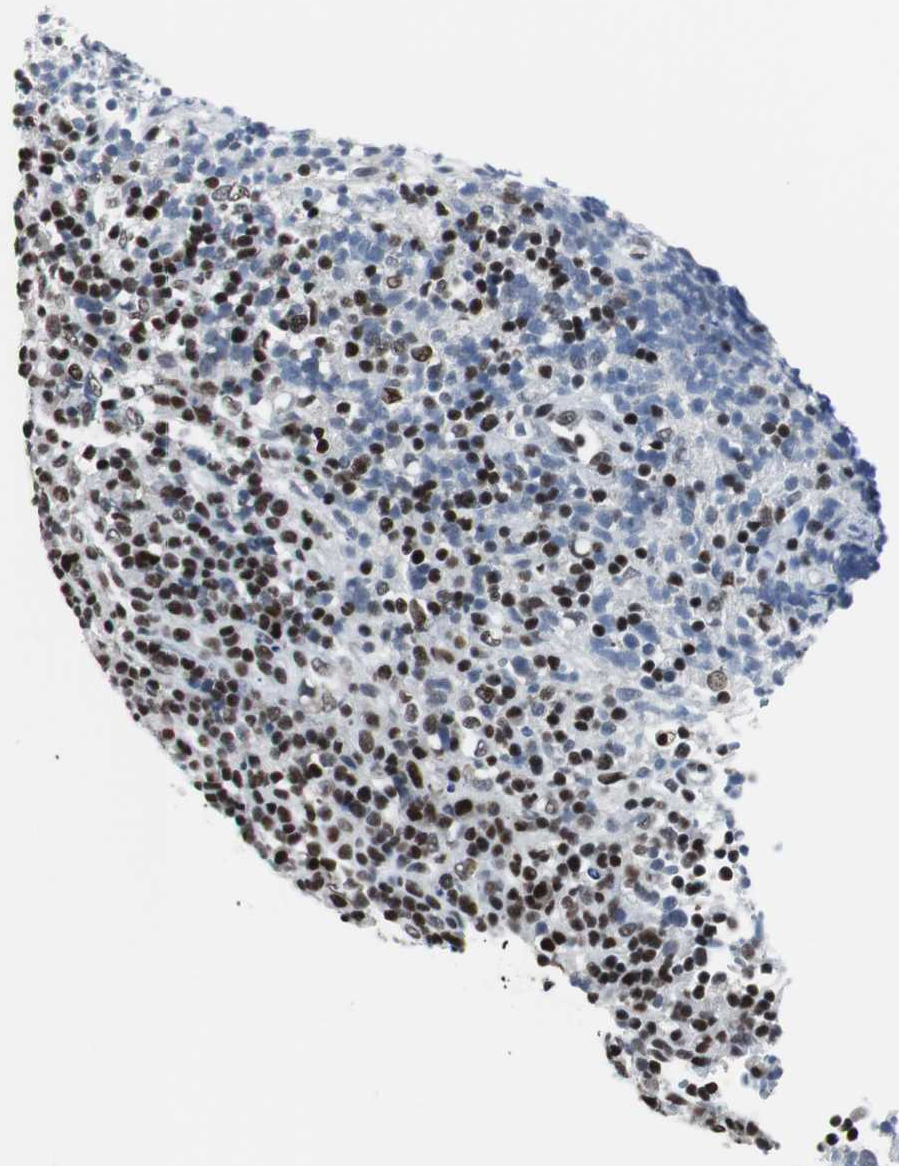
{"staining": {"intensity": "strong", "quantity": "25%-75%", "location": "nuclear"}, "tissue": "lymphoma", "cell_type": "Tumor cells", "image_type": "cancer", "snomed": [{"axis": "morphology", "description": "Malignant lymphoma, non-Hodgkin's type, High grade"}, {"axis": "topography", "description": "Lymph node"}], "caption": "IHC image of human lymphoma stained for a protein (brown), which demonstrates high levels of strong nuclear positivity in approximately 25%-75% of tumor cells.", "gene": "RAD9A", "patient": {"sex": "female", "age": 76}}